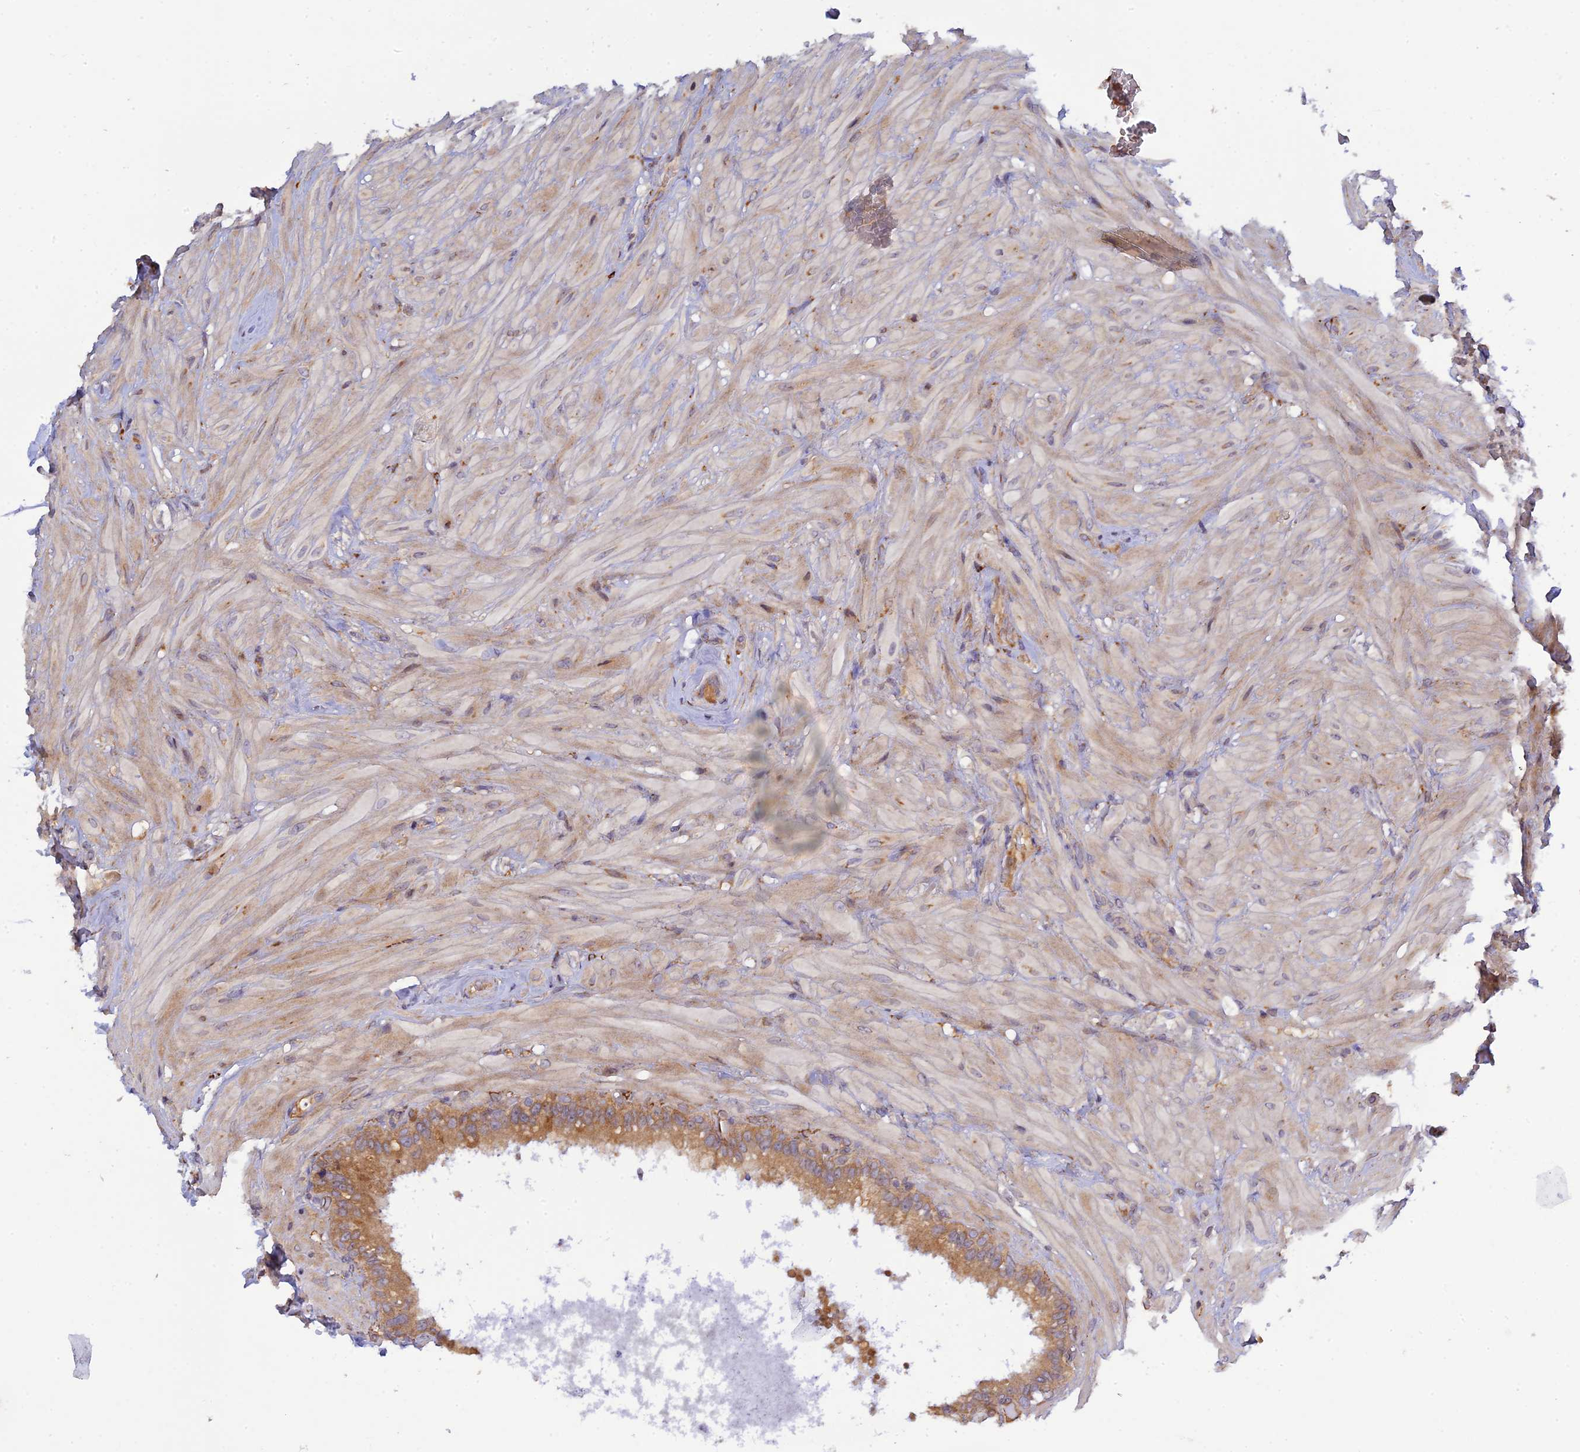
{"staining": {"intensity": "moderate", "quantity": ">75%", "location": "cytoplasmic/membranous"}, "tissue": "seminal vesicle", "cell_type": "Glandular cells", "image_type": "normal", "snomed": [{"axis": "morphology", "description": "Normal tissue, NOS"}, {"axis": "topography", "description": "Seminal veicle"}, {"axis": "topography", "description": "Peripheral nerve tissue"}], "caption": "Immunohistochemical staining of benign human seminal vesicle exhibits moderate cytoplasmic/membranous protein positivity in about >75% of glandular cells. The protein of interest is stained brown, and the nuclei are stained in blue (DAB IHC with brightfield microscopy, high magnification).", "gene": "P3H3", "patient": {"sex": "male", "age": 67}}